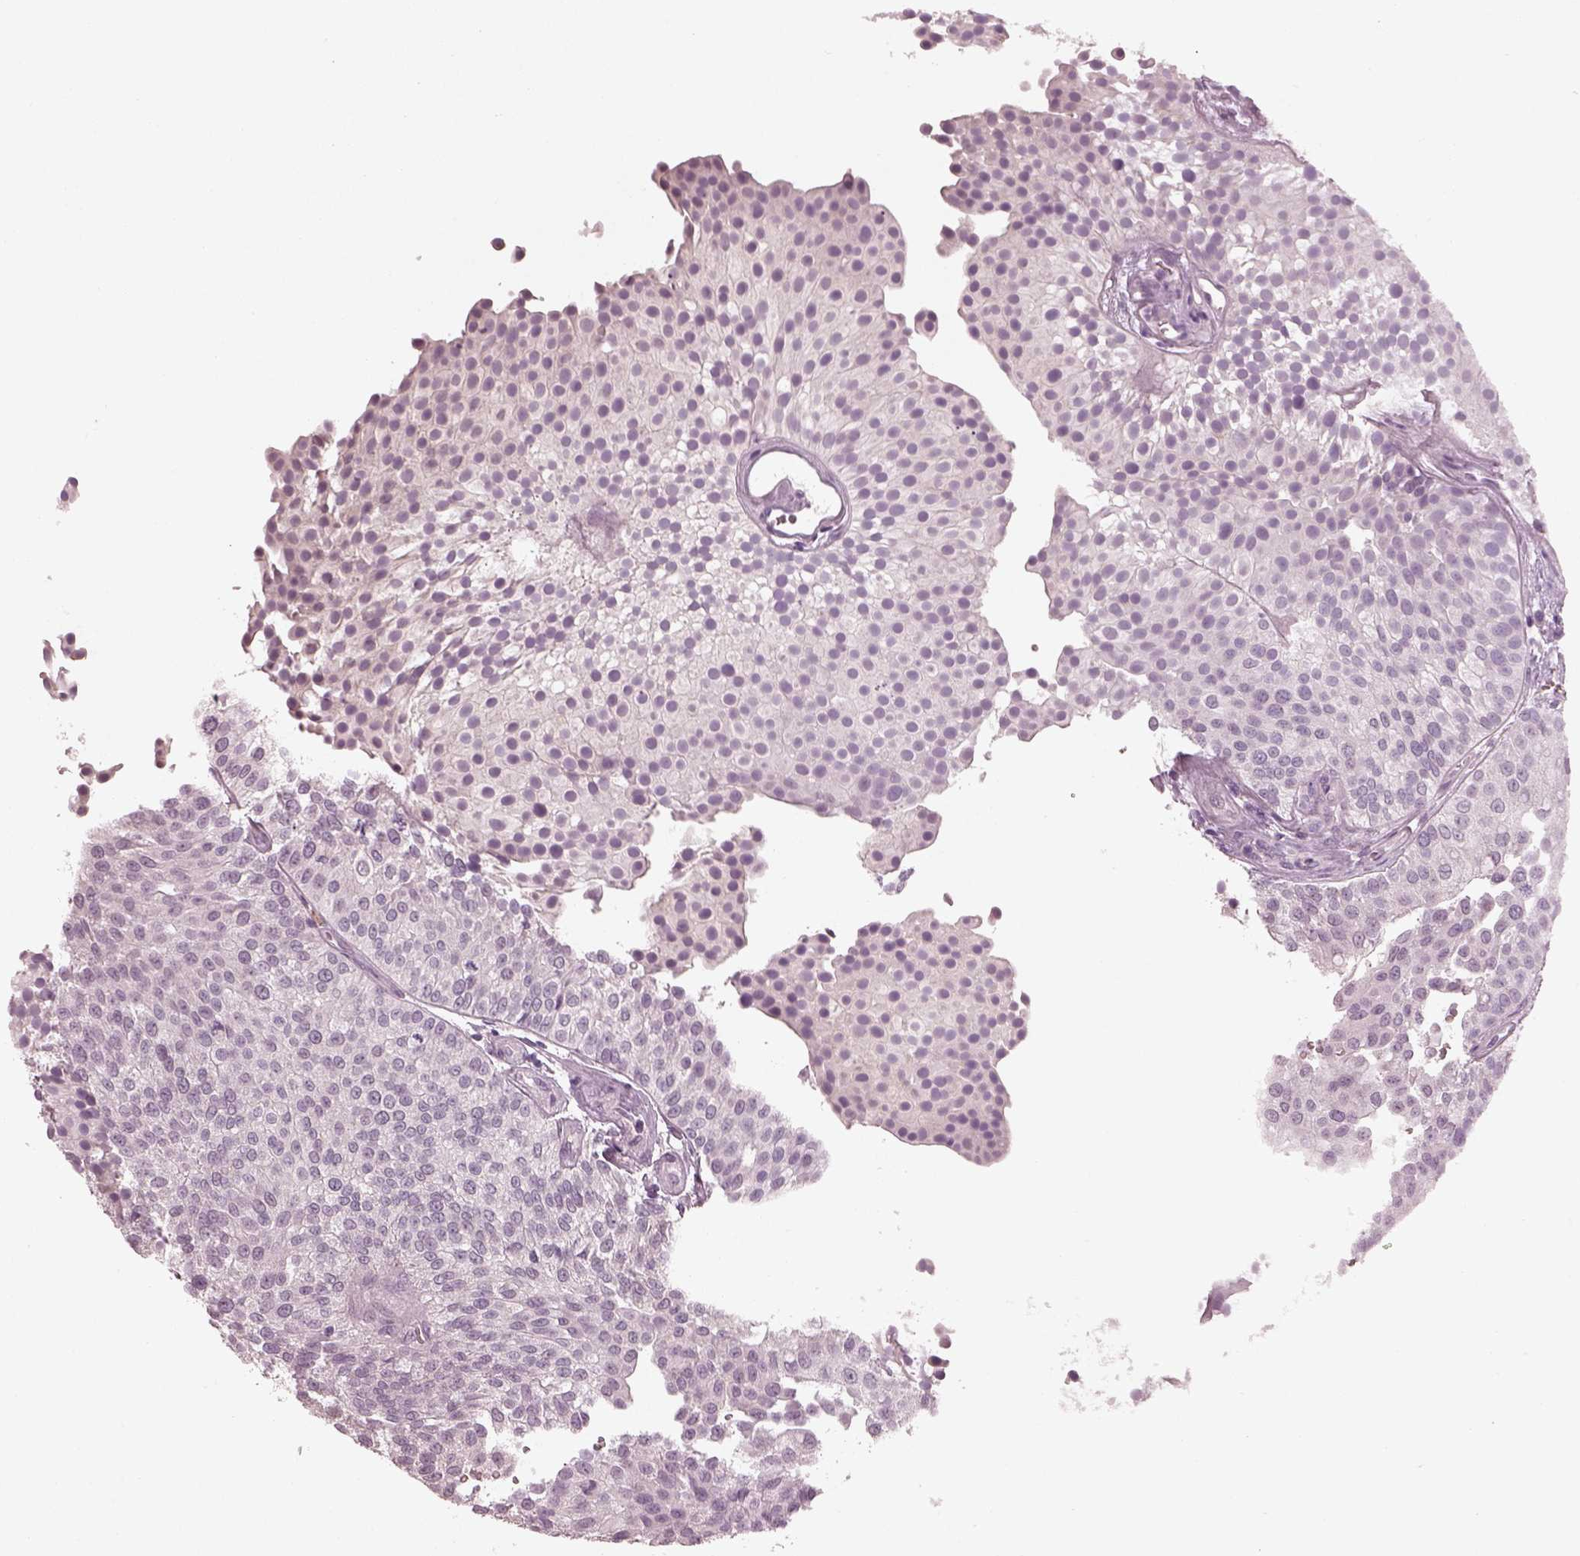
{"staining": {"intensity": "negative", "quantity": "none", "location": "none"}, "tissue": "urothelial cancer", "cell_type": "Tumor cells", "image_type": "cancer", "snomed": [{"axis": "morphology", "description": "Urothelial carcinoma, Low grade"}, {"axis": "topography", "description": "Urinary bladder"}], "caption": "Immunohistochemistry of urothelial cancer exhibits no expression in tumor cells.", "gene": "SPATA6L", "patient": {"sex": "female", "age": 87}}